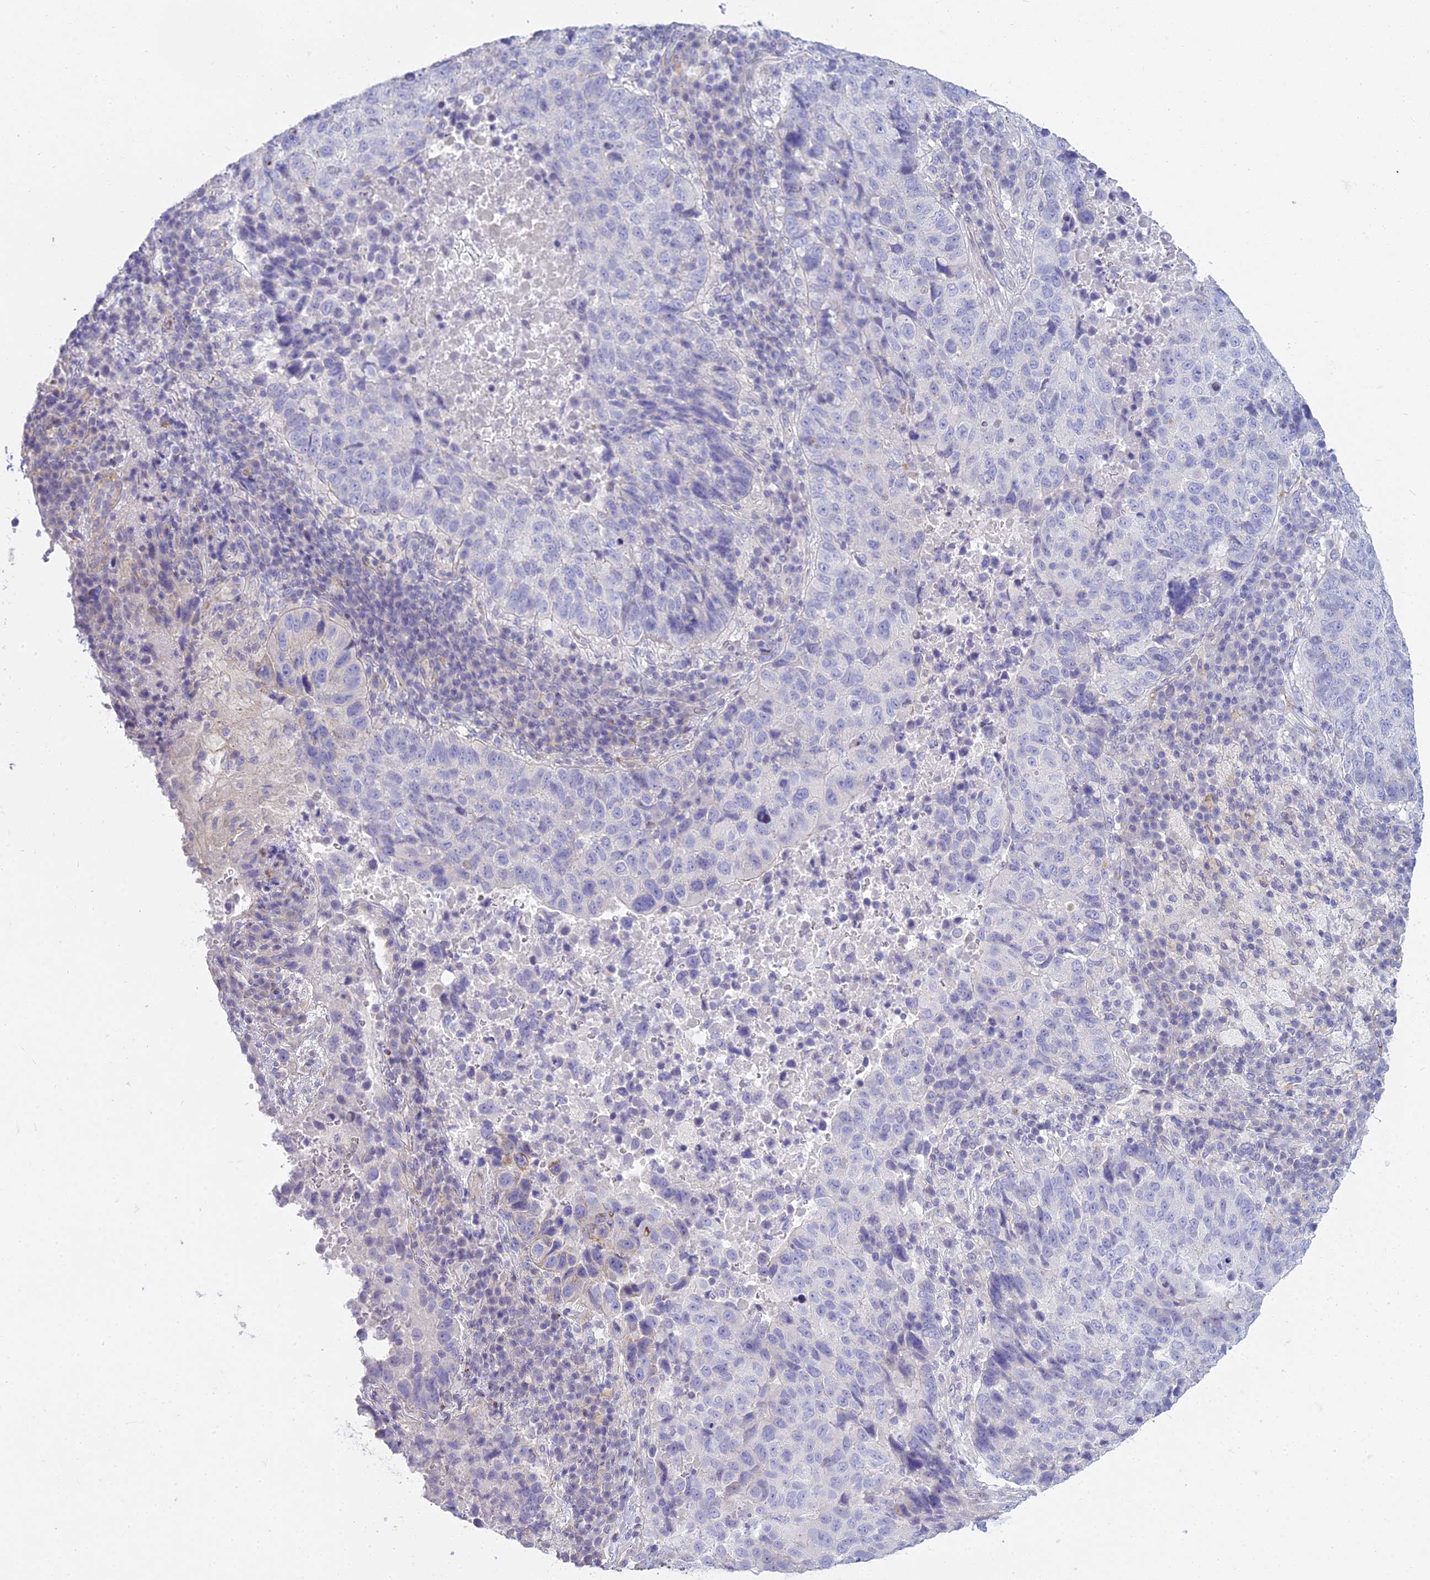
{"staining": {"intensity": "negative", "quantity": "none", "location": "none"}, "tissue": "lung cancer", "cell_type": "Tumor cells", "image_type": "cancer", "snomed": [{"axis": "morphology", "description": "Squamous cell carcinoma, NOS"}, {"axis": "topography", "description": "Lung"}], "caption": "Immunohistochemistry image of neoplastic tissue: human lung cancer stained with DAB reveals no significant protein positivity in tumor cells.", "gene": "SMIM24", "patient": {"sex": "male", "age": 73}}